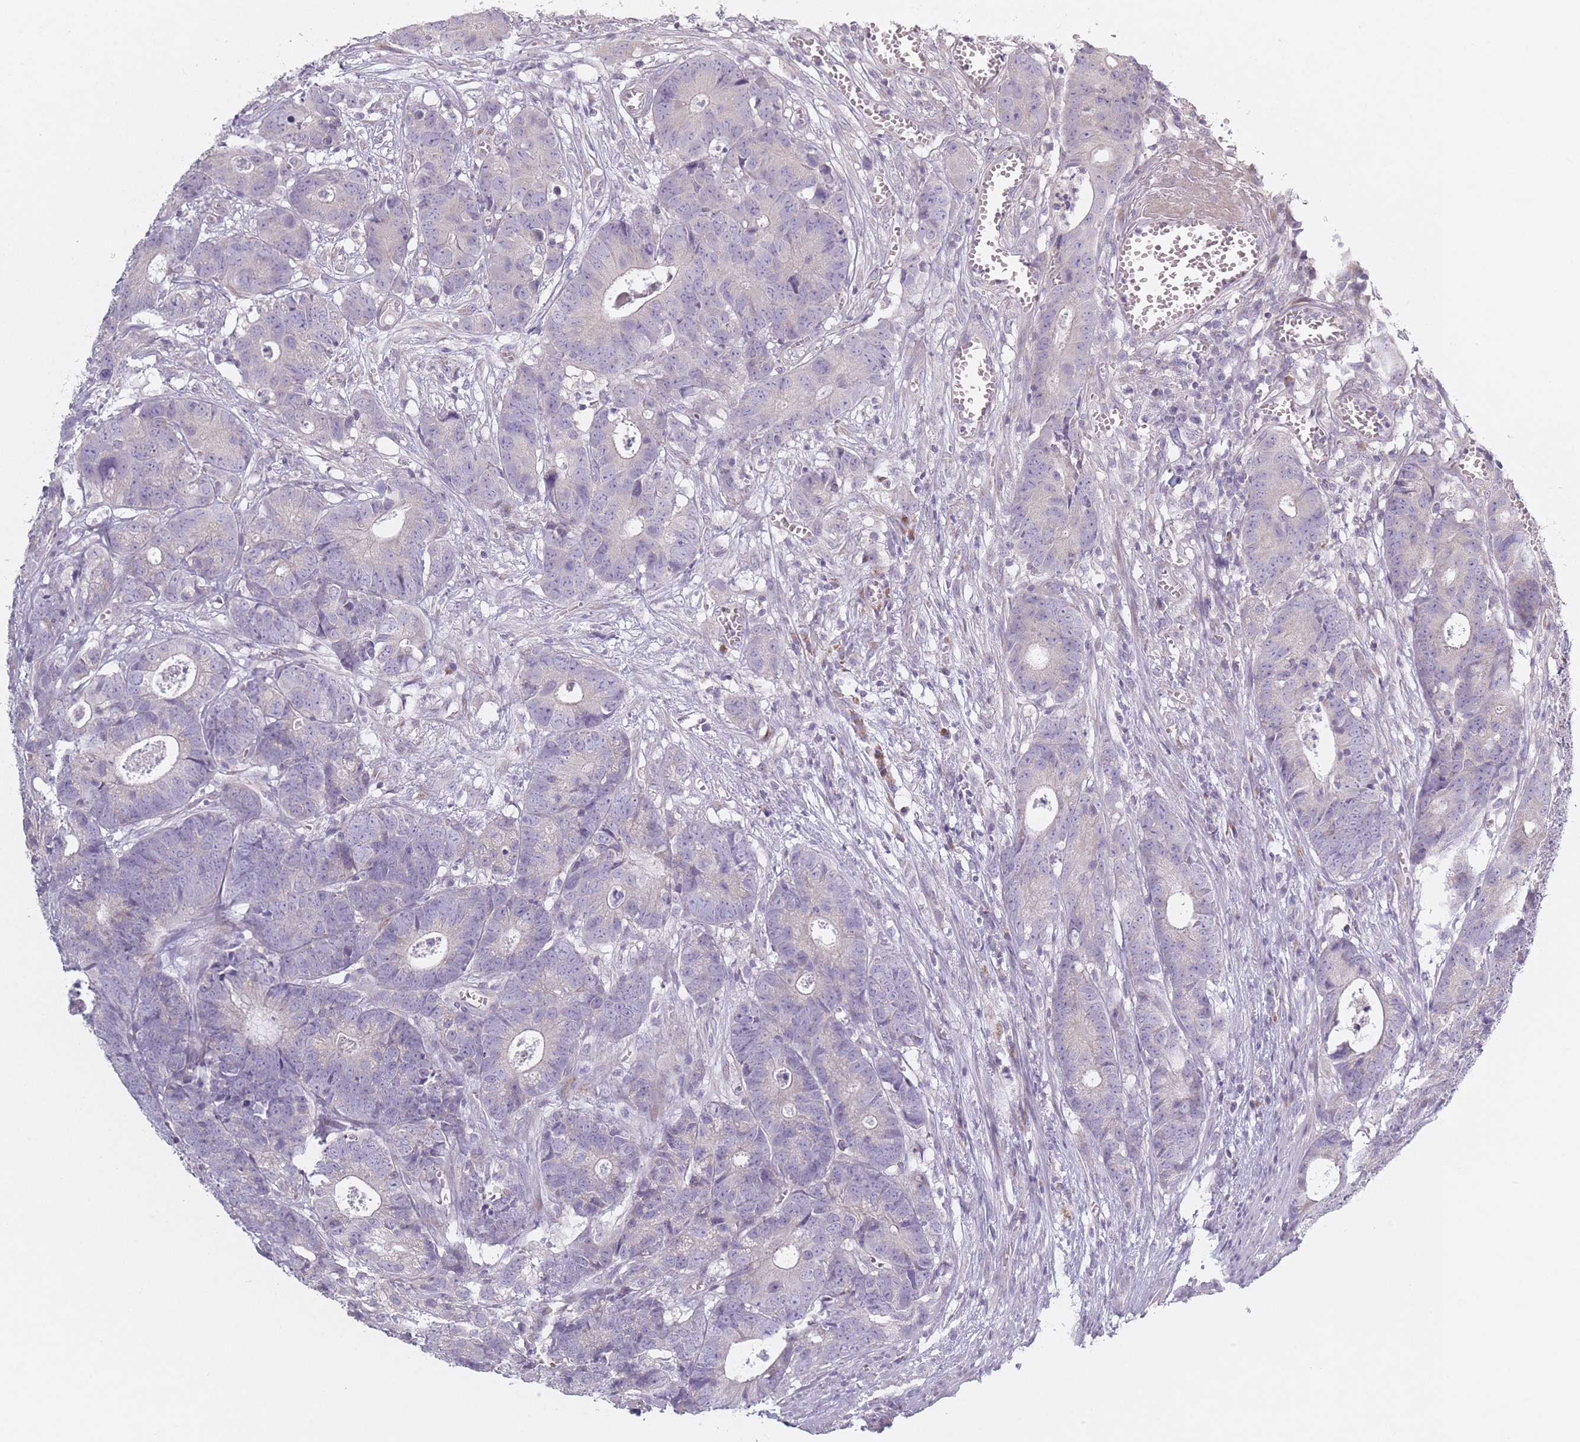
{"staining": {"intensity": "negative", "quantity": "none", "location": "none"}, "tissue": "colorectal cancer", "cell_type": "Tumor cells", "image_type": "cancer", "snomed": [{"axis": "morphology", "description": "Adenocarcinoma, NOS"}, {"axis": "topography", "description": "Colon"}], "caption": "Immunohistochemistry (IHC) image of human adenocarcinoma (colorectal) stained for a protein (brown), which demonstrates no staining in tumor cells. The staining was performed using DAB (3,3'-diaminobenzidine) to visualize the protein expression in brown, while the nuclei were stained in blue with hematoxylin (Magnification: 20x).", "gene": "RASL10B", "patient": {"sex": "female", "age": 57}}